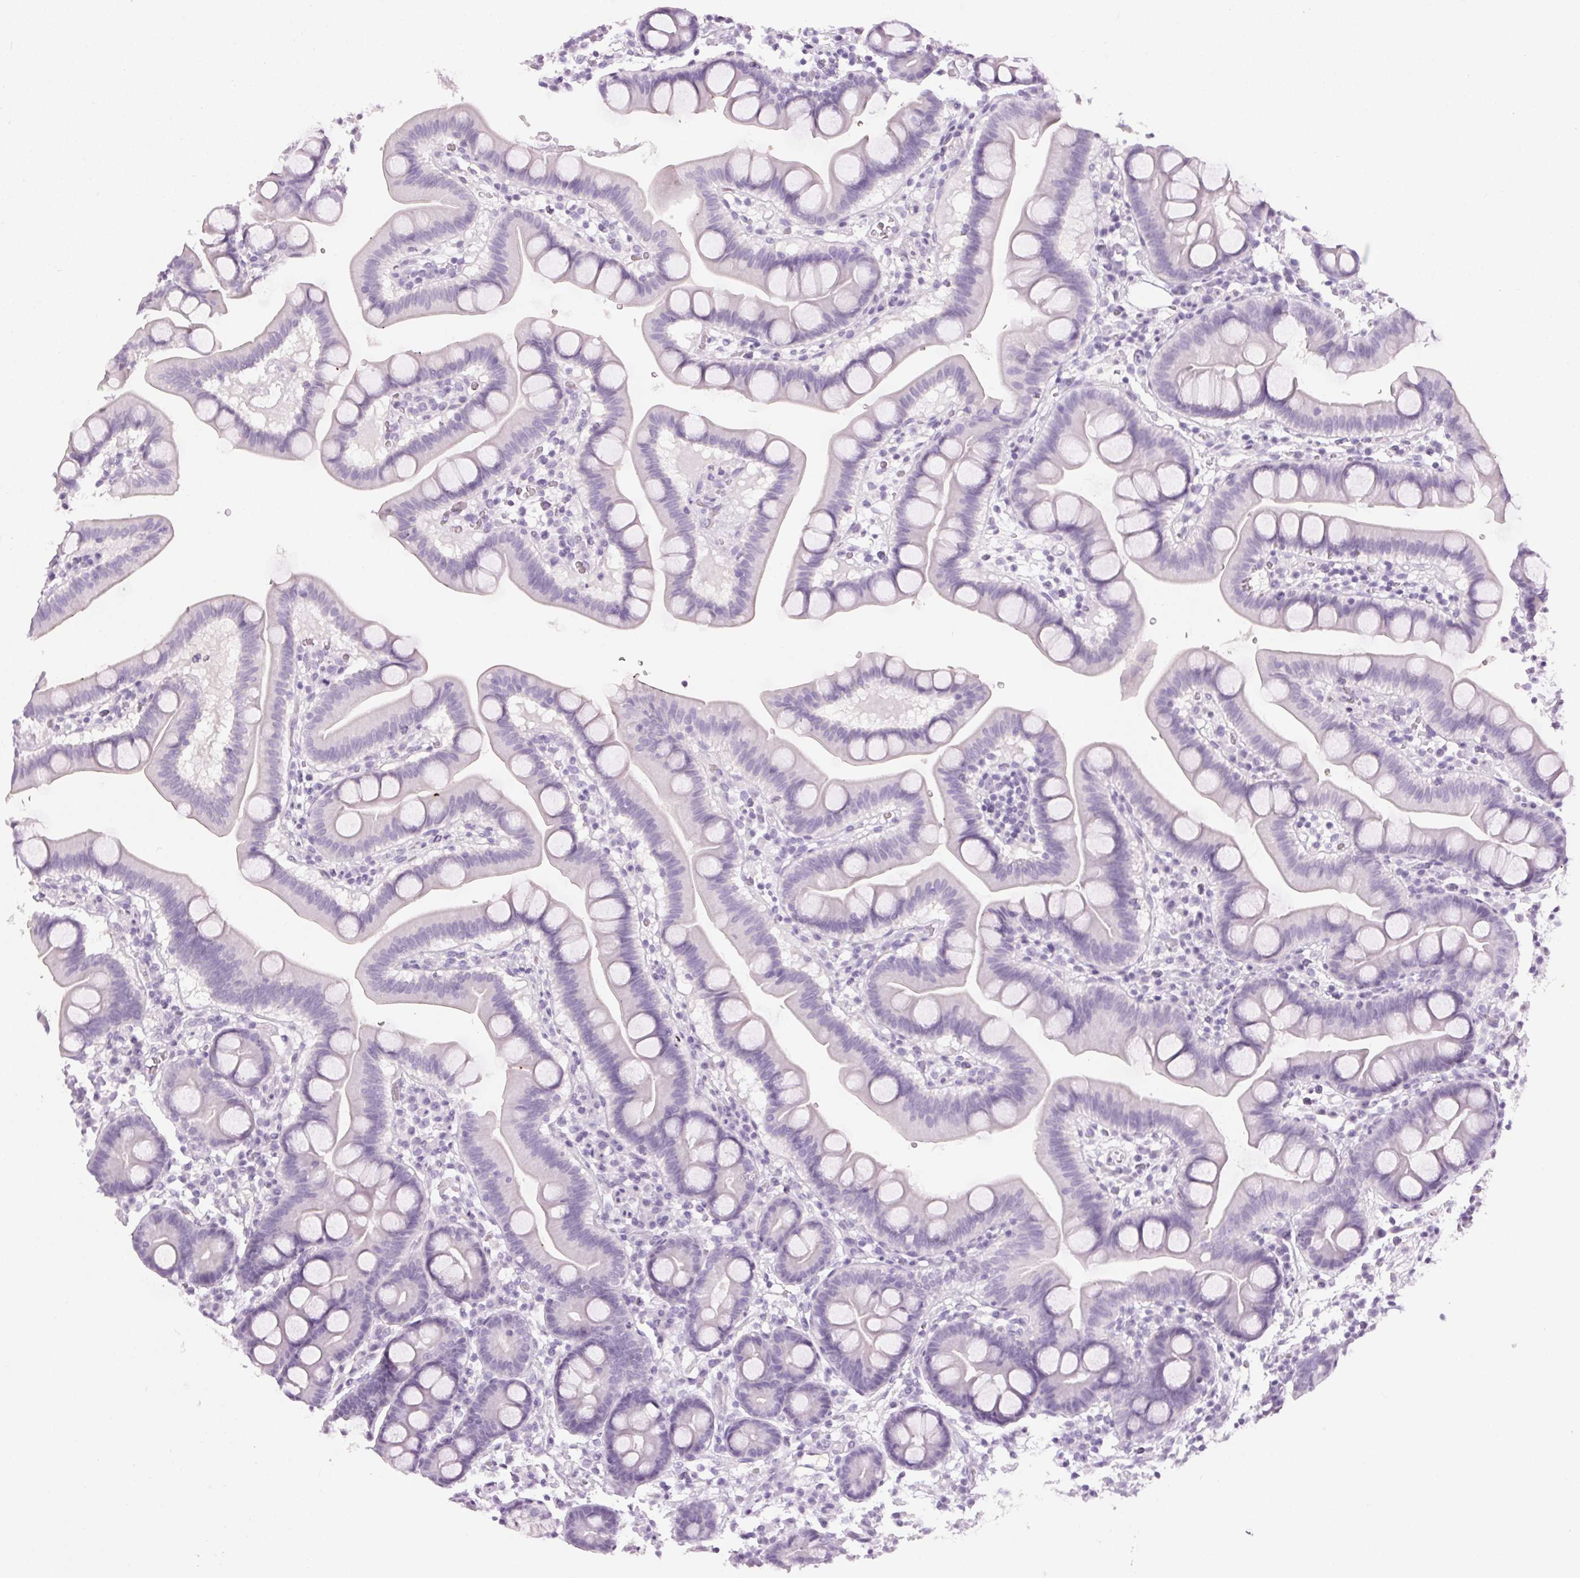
{"staining": {"intensity": "negative", "quantity": "none", "location": "none"}, "tissue": "duodenum", "cell_type": "Glandular cells", "image_type": "normal", "snomed": [{"axis": "morphology", "description": "Normal tissue, NOS"}, {"axis": "topography", "description": "Pancreas"}, {"axis": "topography", "description": "Duodenum"}], "caption": "Micrograph shows no significant protein positivity in glandular cells of benign duodenum.", "gene": "LRP2", "patient": {"sex": "male", "age": 59}}